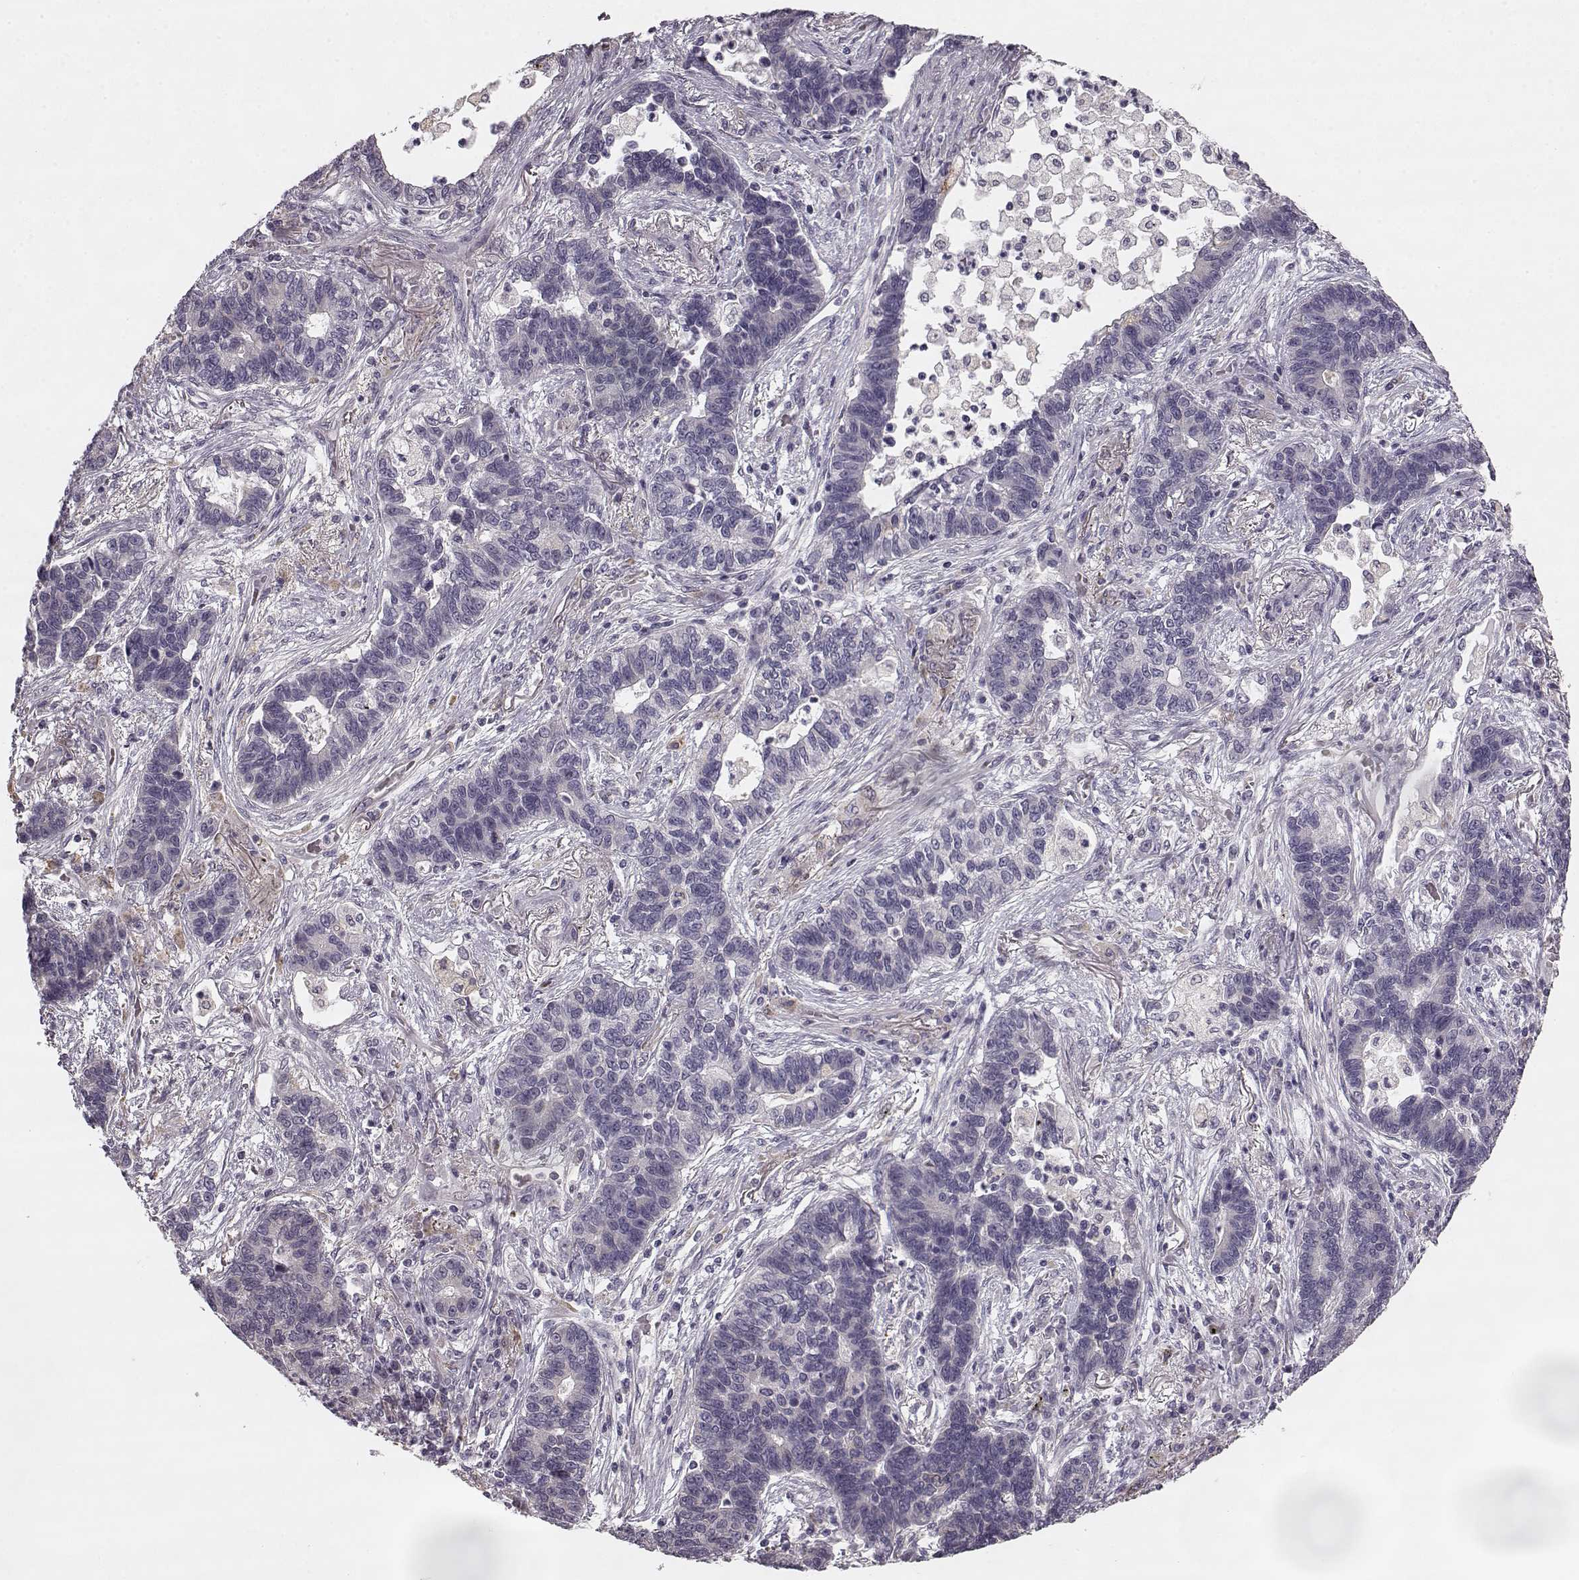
{"staining": {"intensity": "negative", "quantity": "none", "location": "none"}, "tissue": "lung cancer", "cell_type": "Tumor cells", "image_type": "cancer", "snomed": [{"axis": "morphology", "description": "Adenocarcinoma, NOS"}, {"axis": "topography", "description": "Lung"}], "caption": "Immunohistochemistry (IHC) micrograph of human lung adenocarcinoma stained for a protein (brown), which reveals no expression in tumor cells.", "gene": "HMMR", "patient": {"sex": "female", "age": 57}}